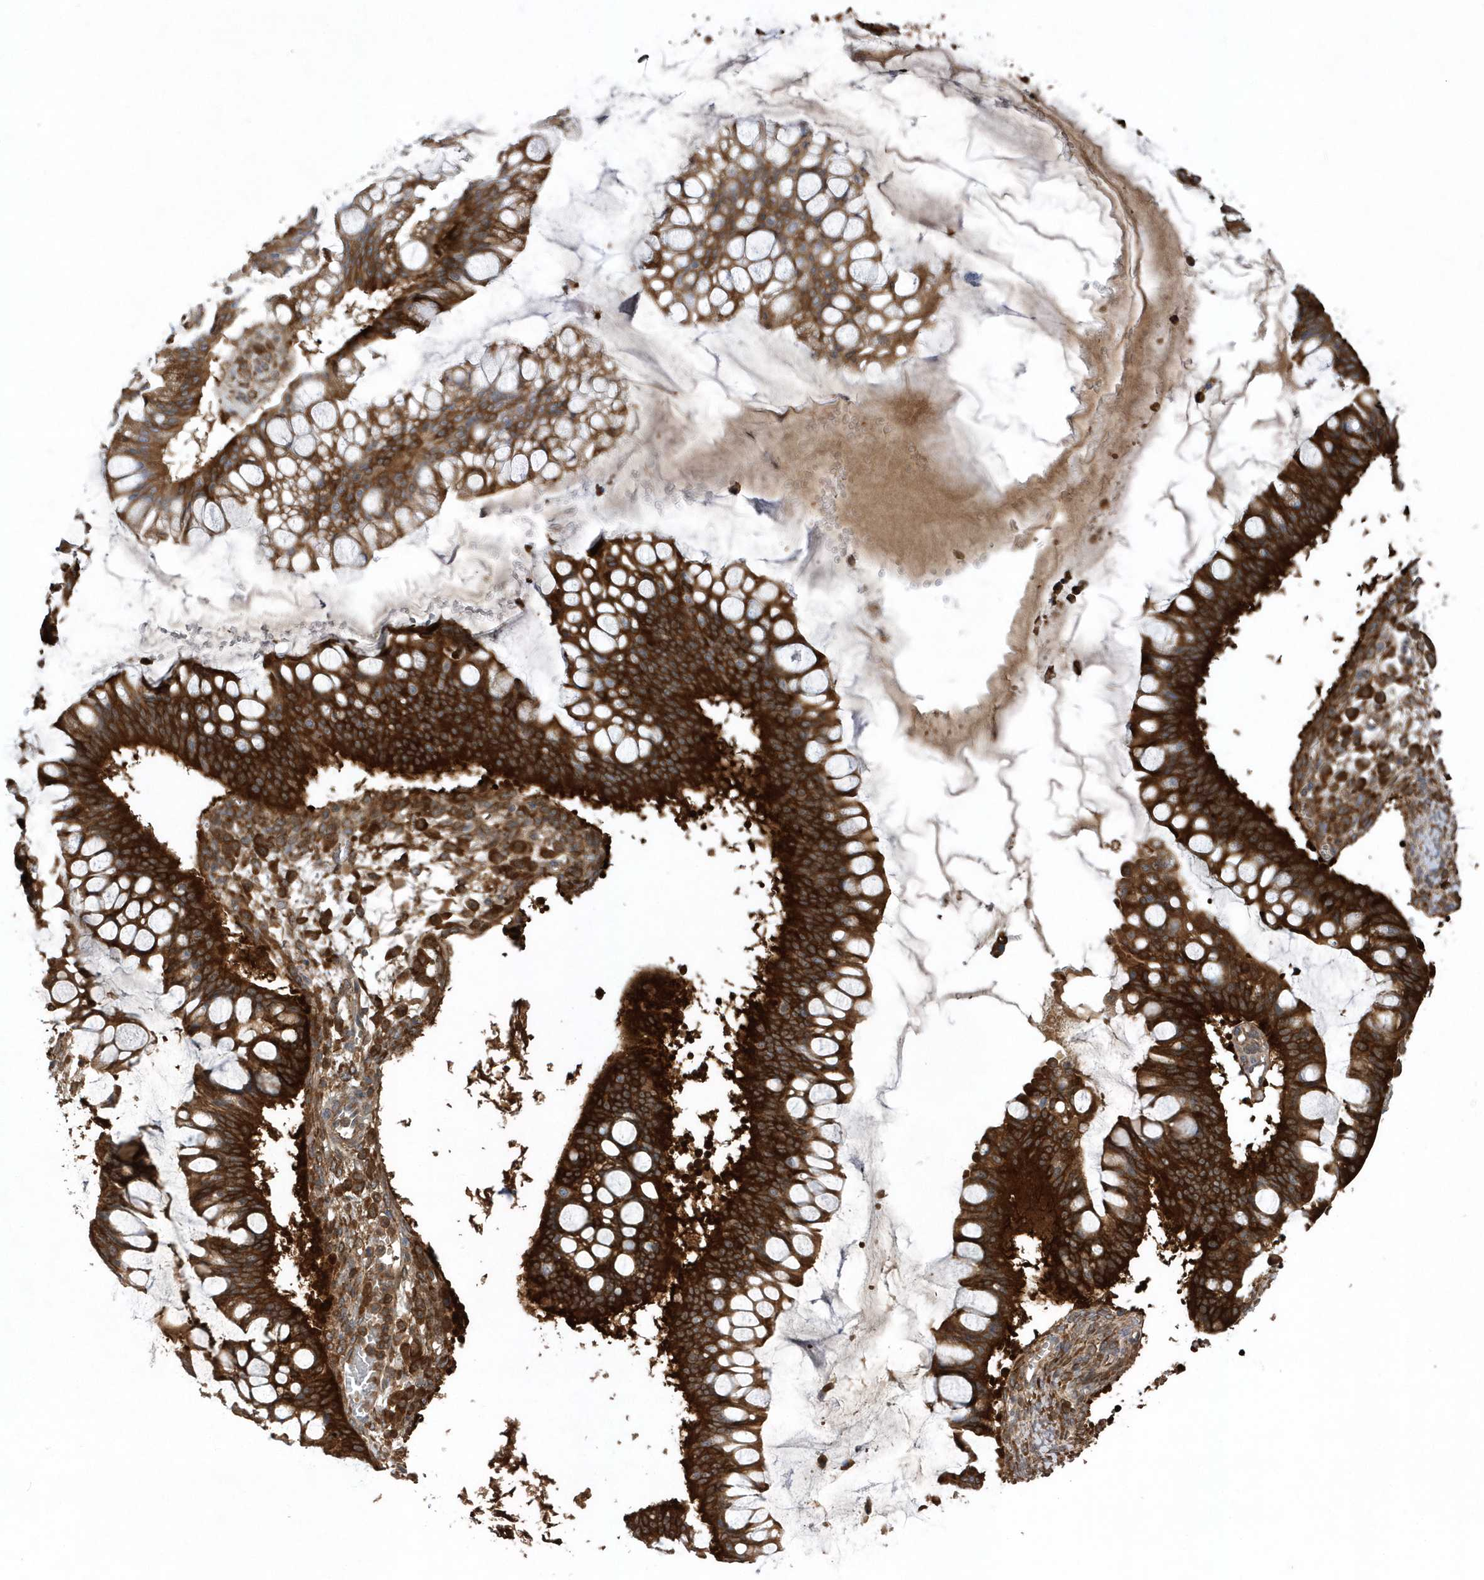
{"staining": {"intensity": "strong", "quantity": ">75%", "location": "cytoplasmic/membranous"}, "tissue": "ovarian cancer", "cell_type": "Tumor cells", "image_type": "cancer", "snomed": [{"axis": "morphology", "description": "Cystadenocarcinoma, mucinous, NOS"}, {"axis": "topography", "description": "Ovary"}], "caption": "An image showing strong cytoplasmic/membranous expression in about >75% of tumor cells in ovarian cancer, as visualized by brown immunohistochemical staining.", "gene": "PAICS", "patient": {"sex": "female", "age": 73}}